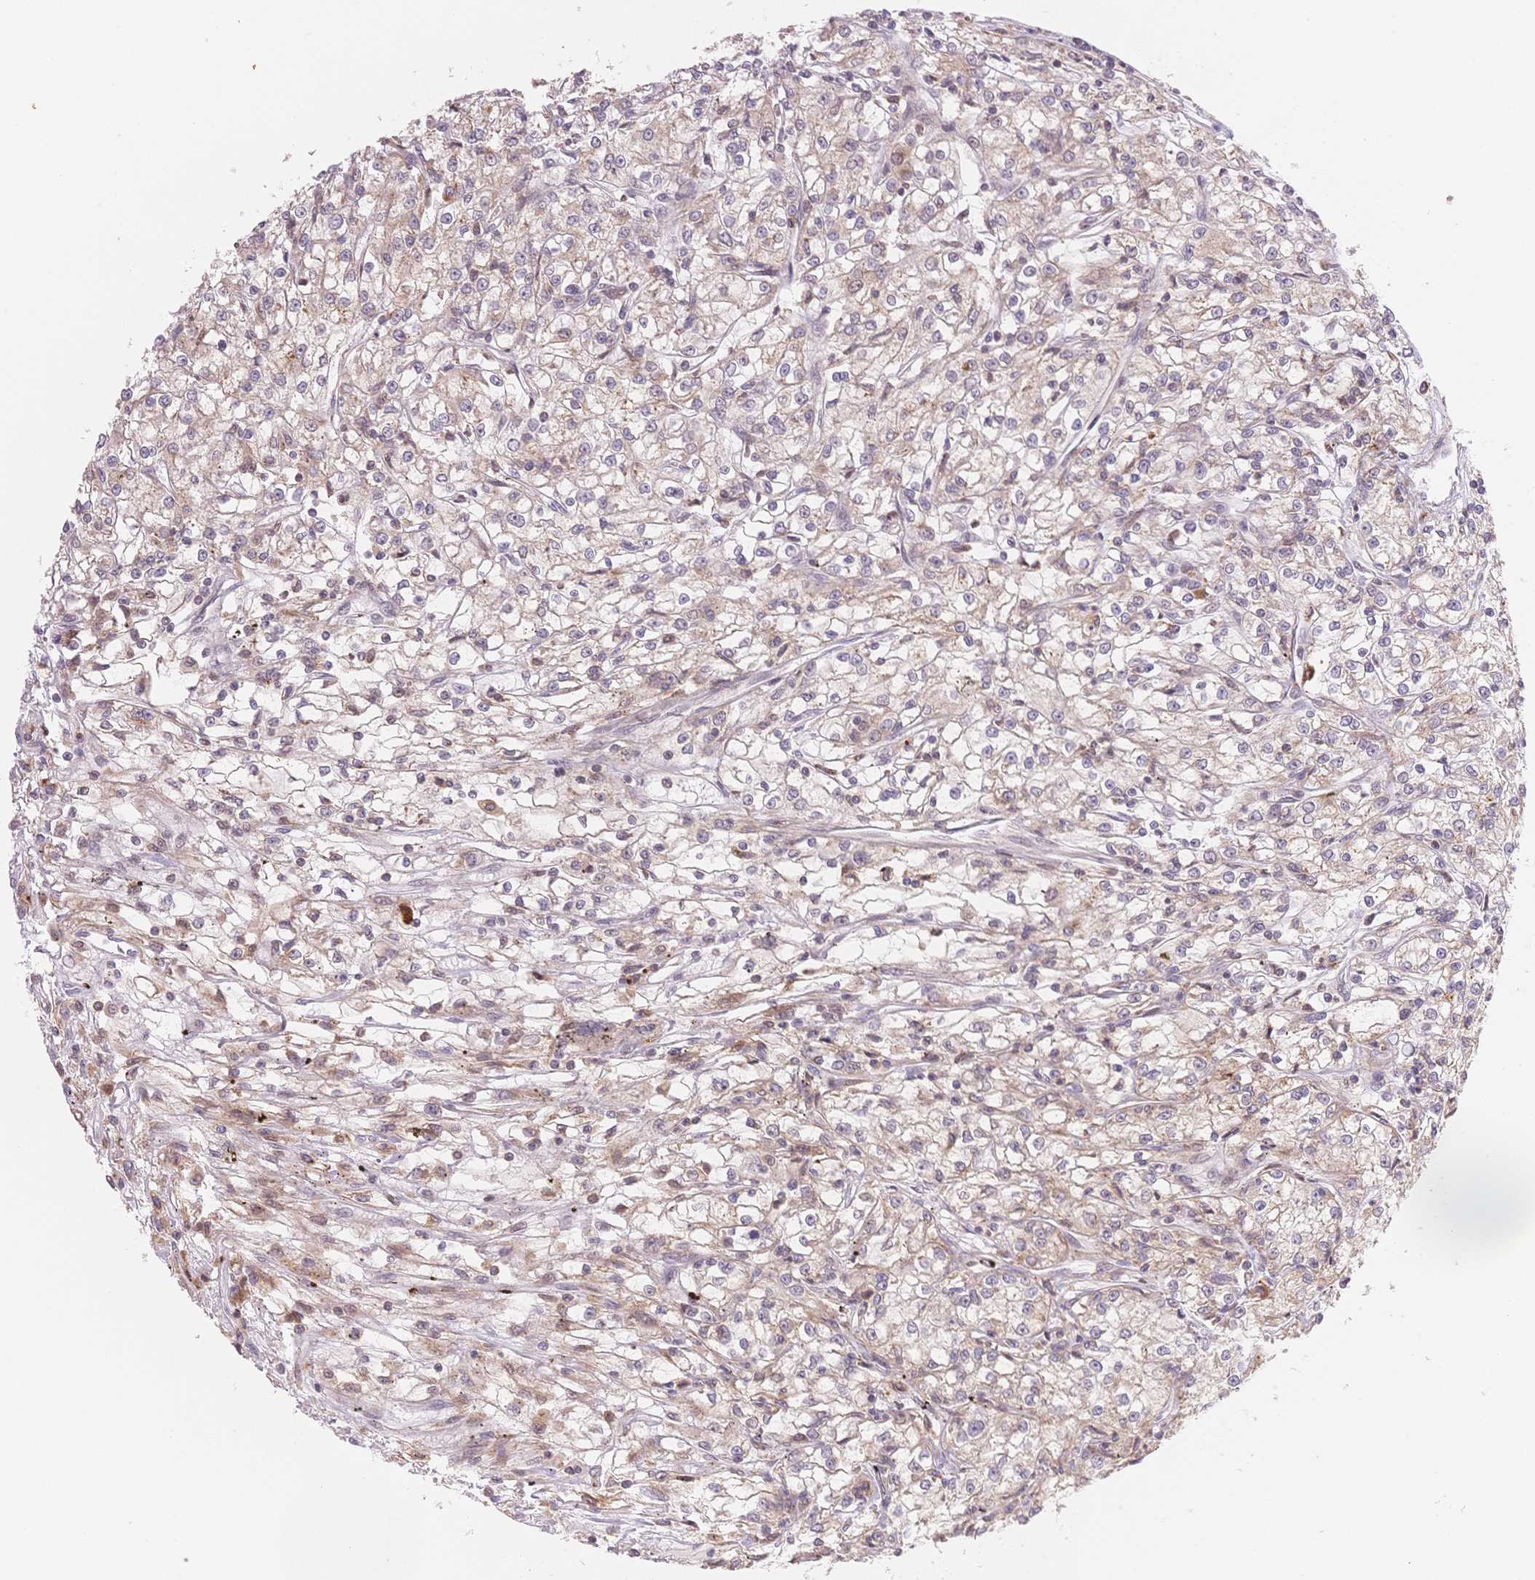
{"staining": {"intensity": "weak", "quantity": "<25%", "location": "cytoplasmic/membranous"}, "tissue": "renal cancer", "cell_type": "Tumor cells", "image_type": "cancer", "snomed": [{"axis": "morphology", "description": "Adenocarcinoma, NOS"}, {"axis": "topography", "description": "Kidney"}], "caption": "DAB immunohistochemical staining of adenocarcinoma (renal) shows no significant expression in tumor cells.", "gene": "STK39", "patient": {"sex": "female", "age": 59}}